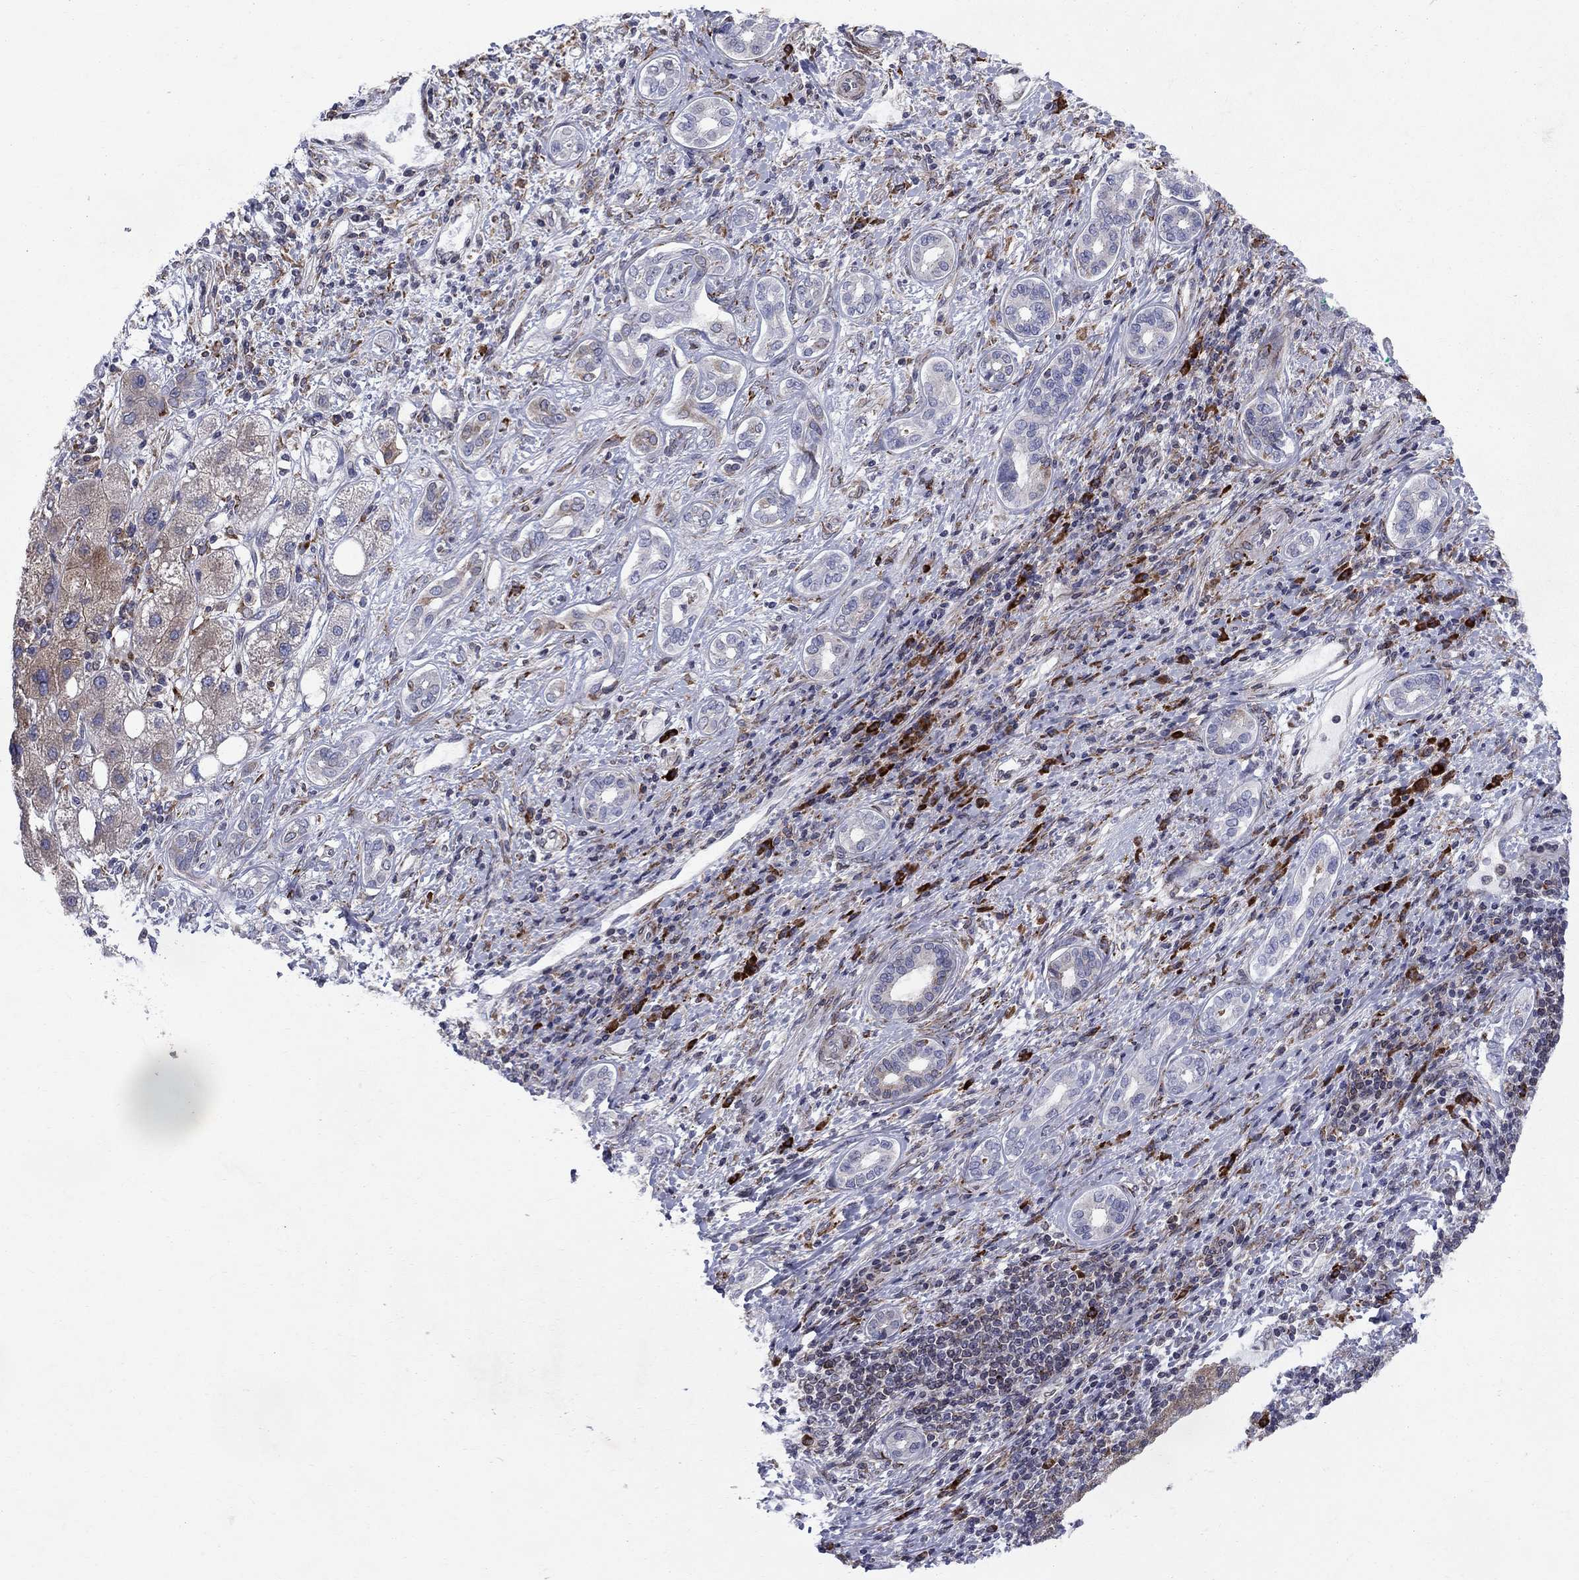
{"staining": {"intensity": "moderate", "quantity": "25%-75%", "location": "cytoplasmic/membranous"}, "tissue": "liver cancer", "cell_type": "Tumor cells", "image_type": "cancer", "snomed": [{"axis": "morphology", "description": "Carcinoma, Hepatocellular, NOS"}, {"axis": "topography", "description": "Liver"}], "caption": "Brown immunohistochemical staining in liver hepatocellular carcinoma reveals moderate cytoplasmic/membranous staining in approximately 25%-75% of tumor cells.", "gene": "CAB39L", "patient": {"sex": "male", "age": 65}}